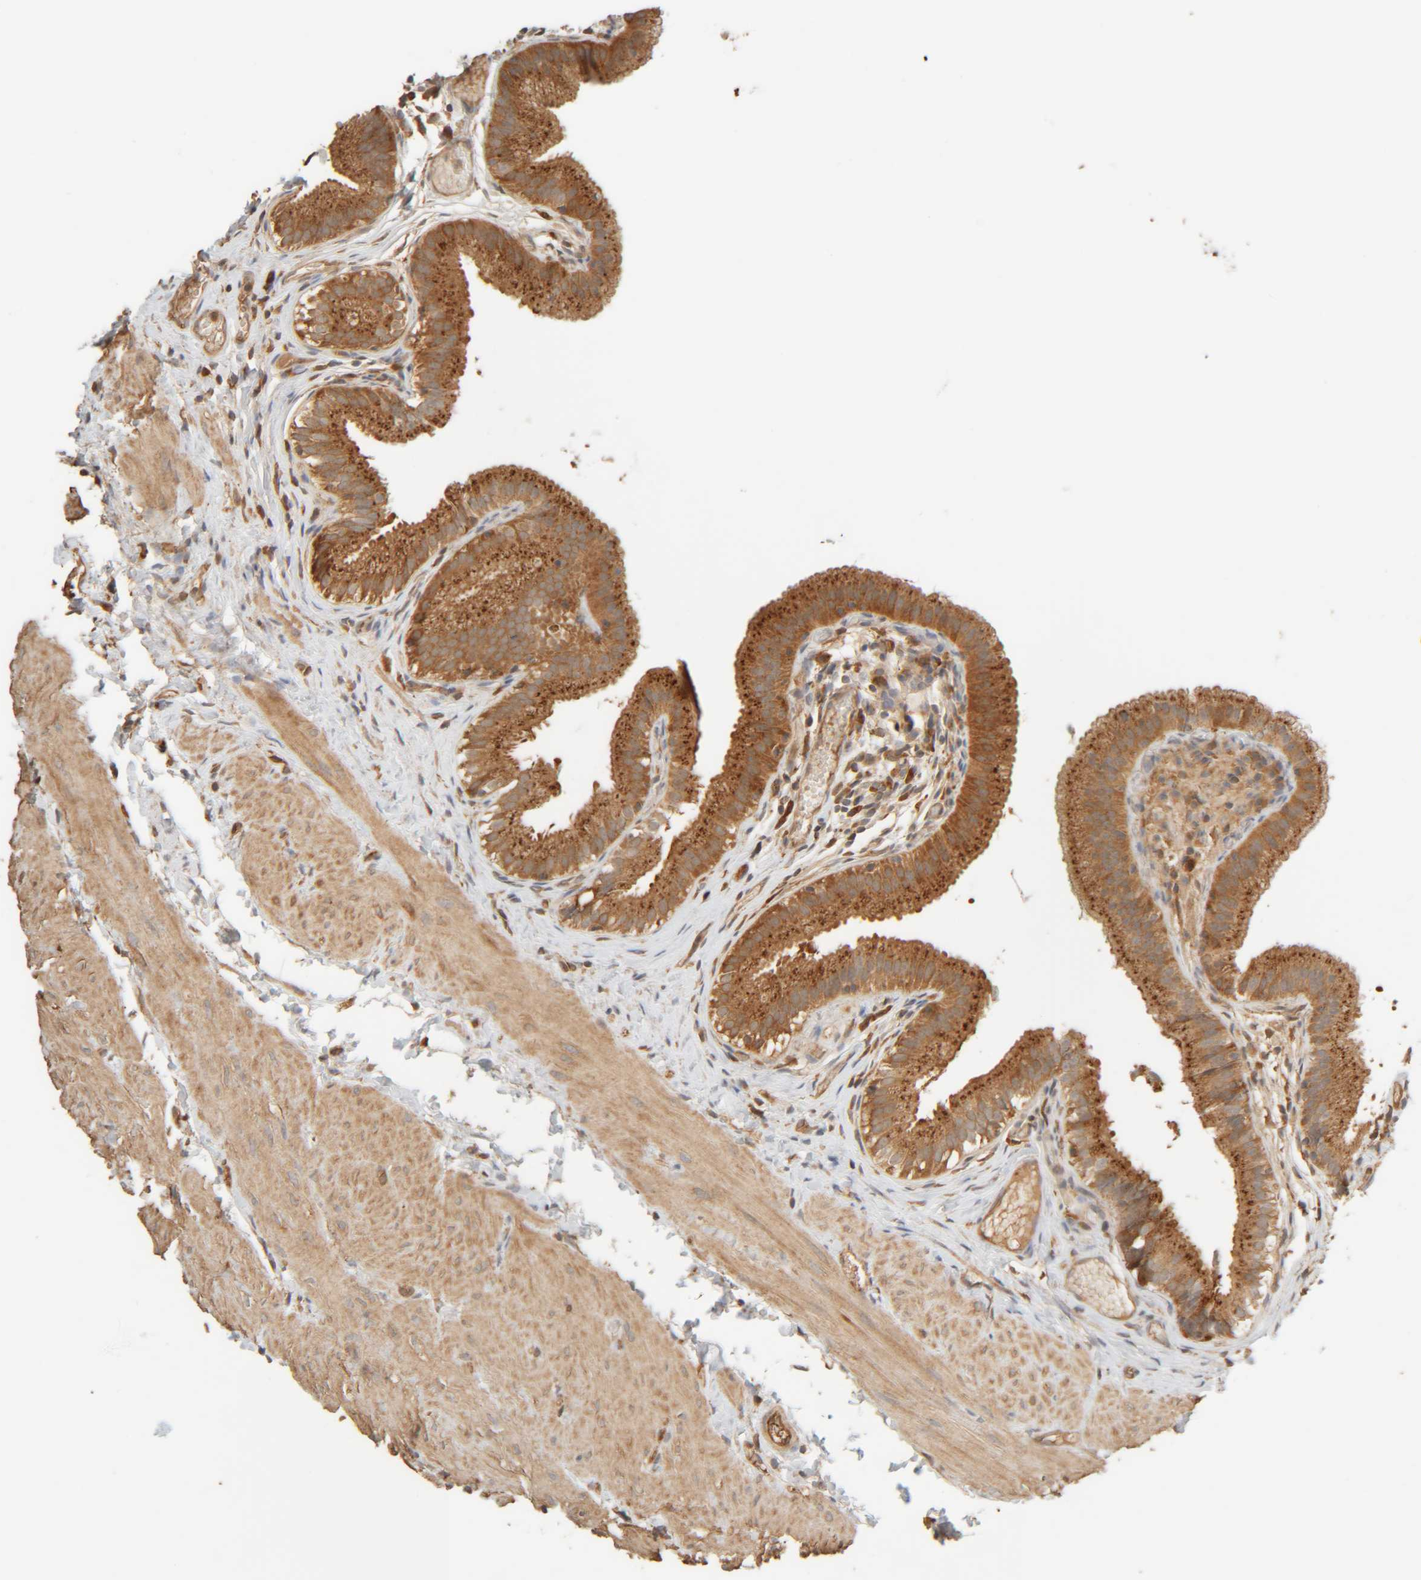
{"staining": {"intensity": "moderate", "quantity": ">75%", "location": "cytoplasmic/membranous"}, "tissue": "gallbladder", "cell_type": "Glandular cells", "image_type": "normal", "snomed": [{"axis": "morphology", "description": "Normal tissue, NOS"}, {"axis": "topography", "description": "Gallbladder"}], "caption": "Brown immunohistochemical staining in unremarkable human gallbladder demonstrates moderate cytoplasmic/membranous positivity in approximately >75% of glandular cells.", "gene": "TMEM192", "patient": {"sex": "female", "age": 26}}